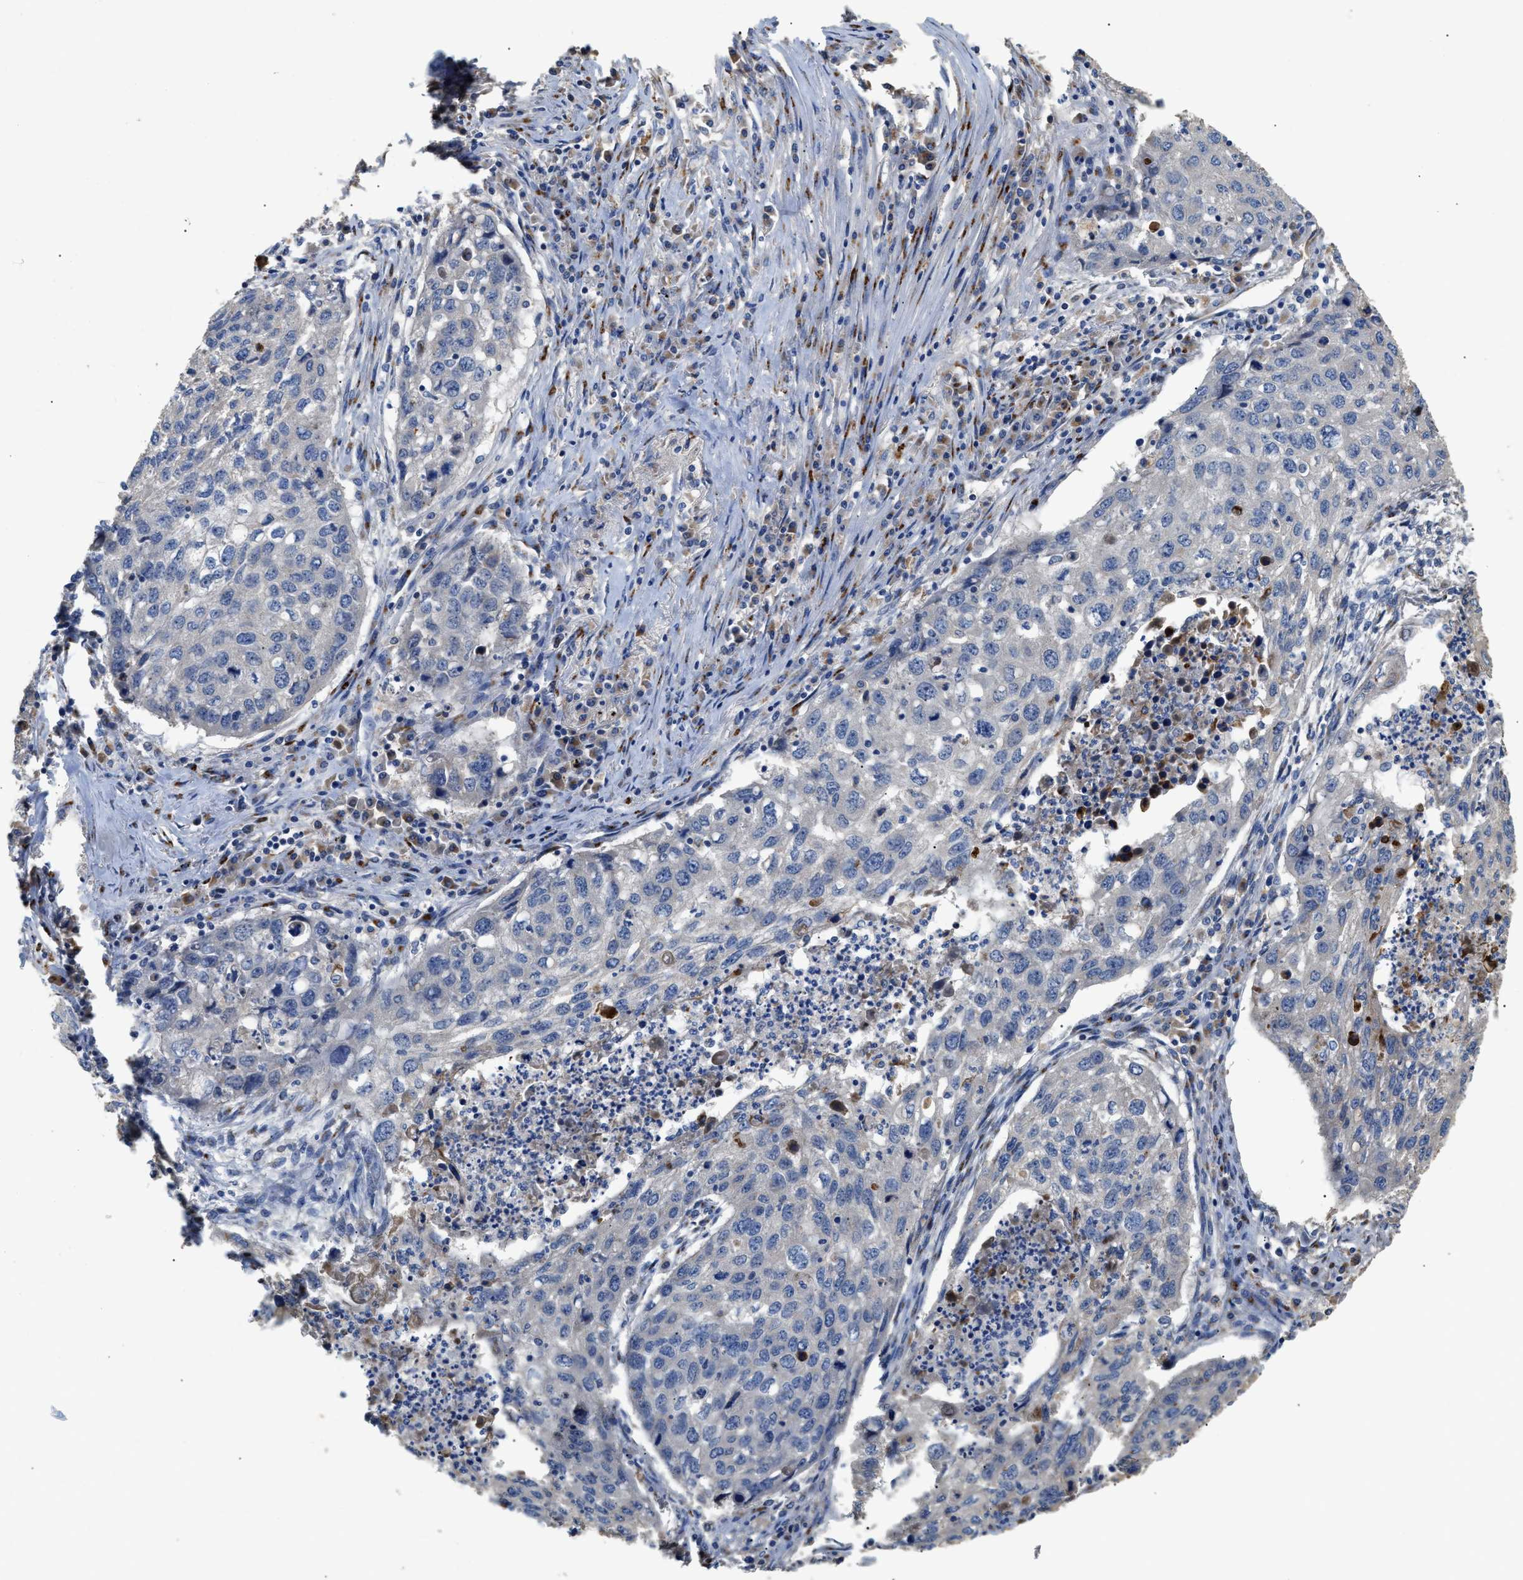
{"staining": {"intensity": "negative", "quantity": "none", "location": "none"}, "tissue": "lung cancer", "cell_type": "Tumor cells", "image_type": "cancer", "snomed": [{"axis": "morphology", "description": "Squamous cell carcinoma, NOS"}, {"axis": "topography", "description": "Lung"}], "caption": "Immunohistochemistry (IHC) histopathology image of neoplastic tissue: lung cancer (squamous cell carcinoma) stained with DAB reveals no significant protein staining in tumor cells.", "gene": "SIK2", "patient": {"sex": "female", "age": 63}}